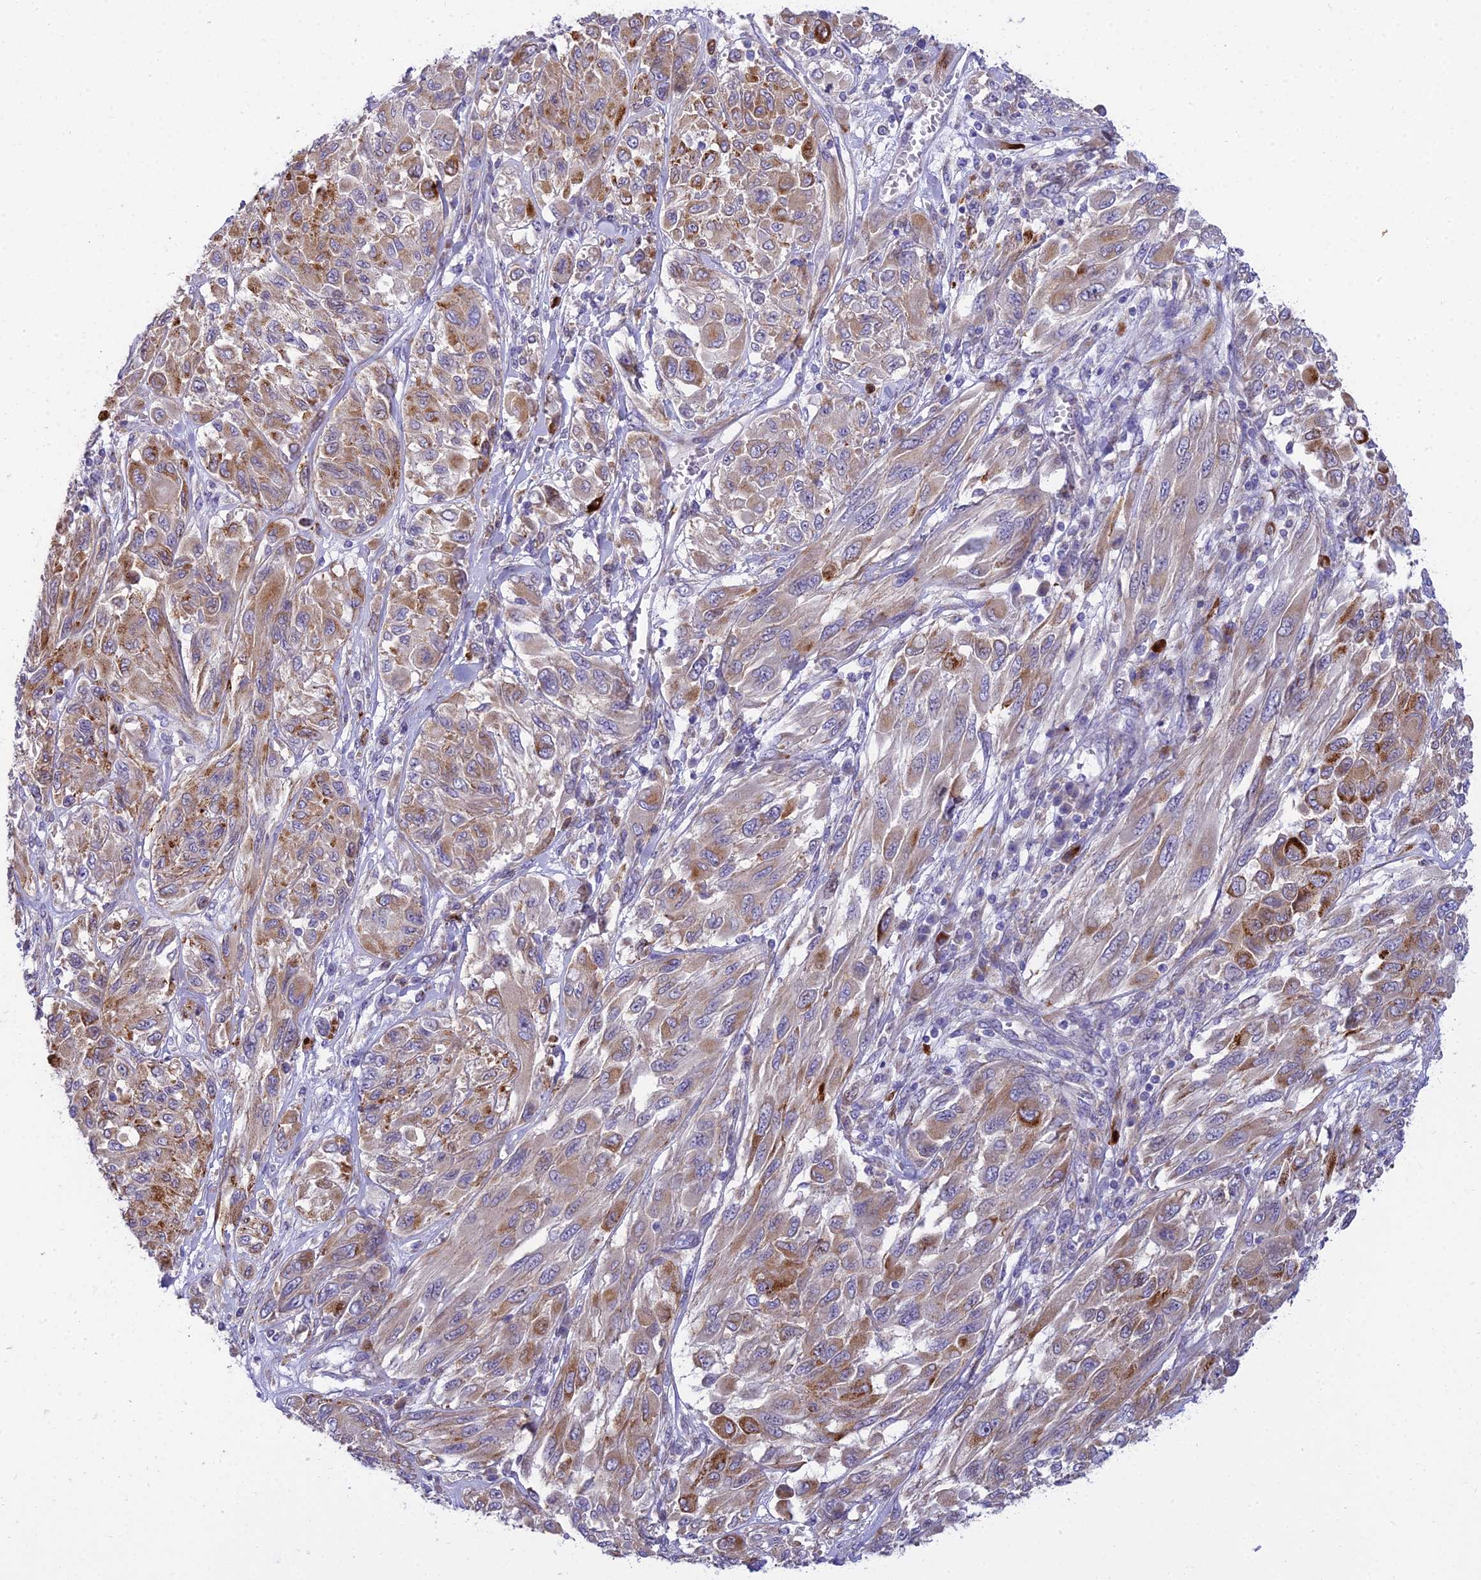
{"staining": {"intensity": "moderate", "quantity": "25%-75%", "location": "cytoplasmic/membranous"}, "tissue": "melanoma", "cell_type": "Tumor cells", "image_type": "cancer", "snomed": [{"axis": "morphology", "description": "Malignant melanoma, NOS"}, {"axis": "topography", "description": "Skin"}], "caption": "Immunohistochemistry (IHC) histopathology image of melanoma stained for a protein (brown), which reveals medium levels of moderate cytoplasmic/membranous staining in approximately 25%-75% of tumor cells.", "gene": "CLCN7", "patient": {"sex": "female", "age": 91}}